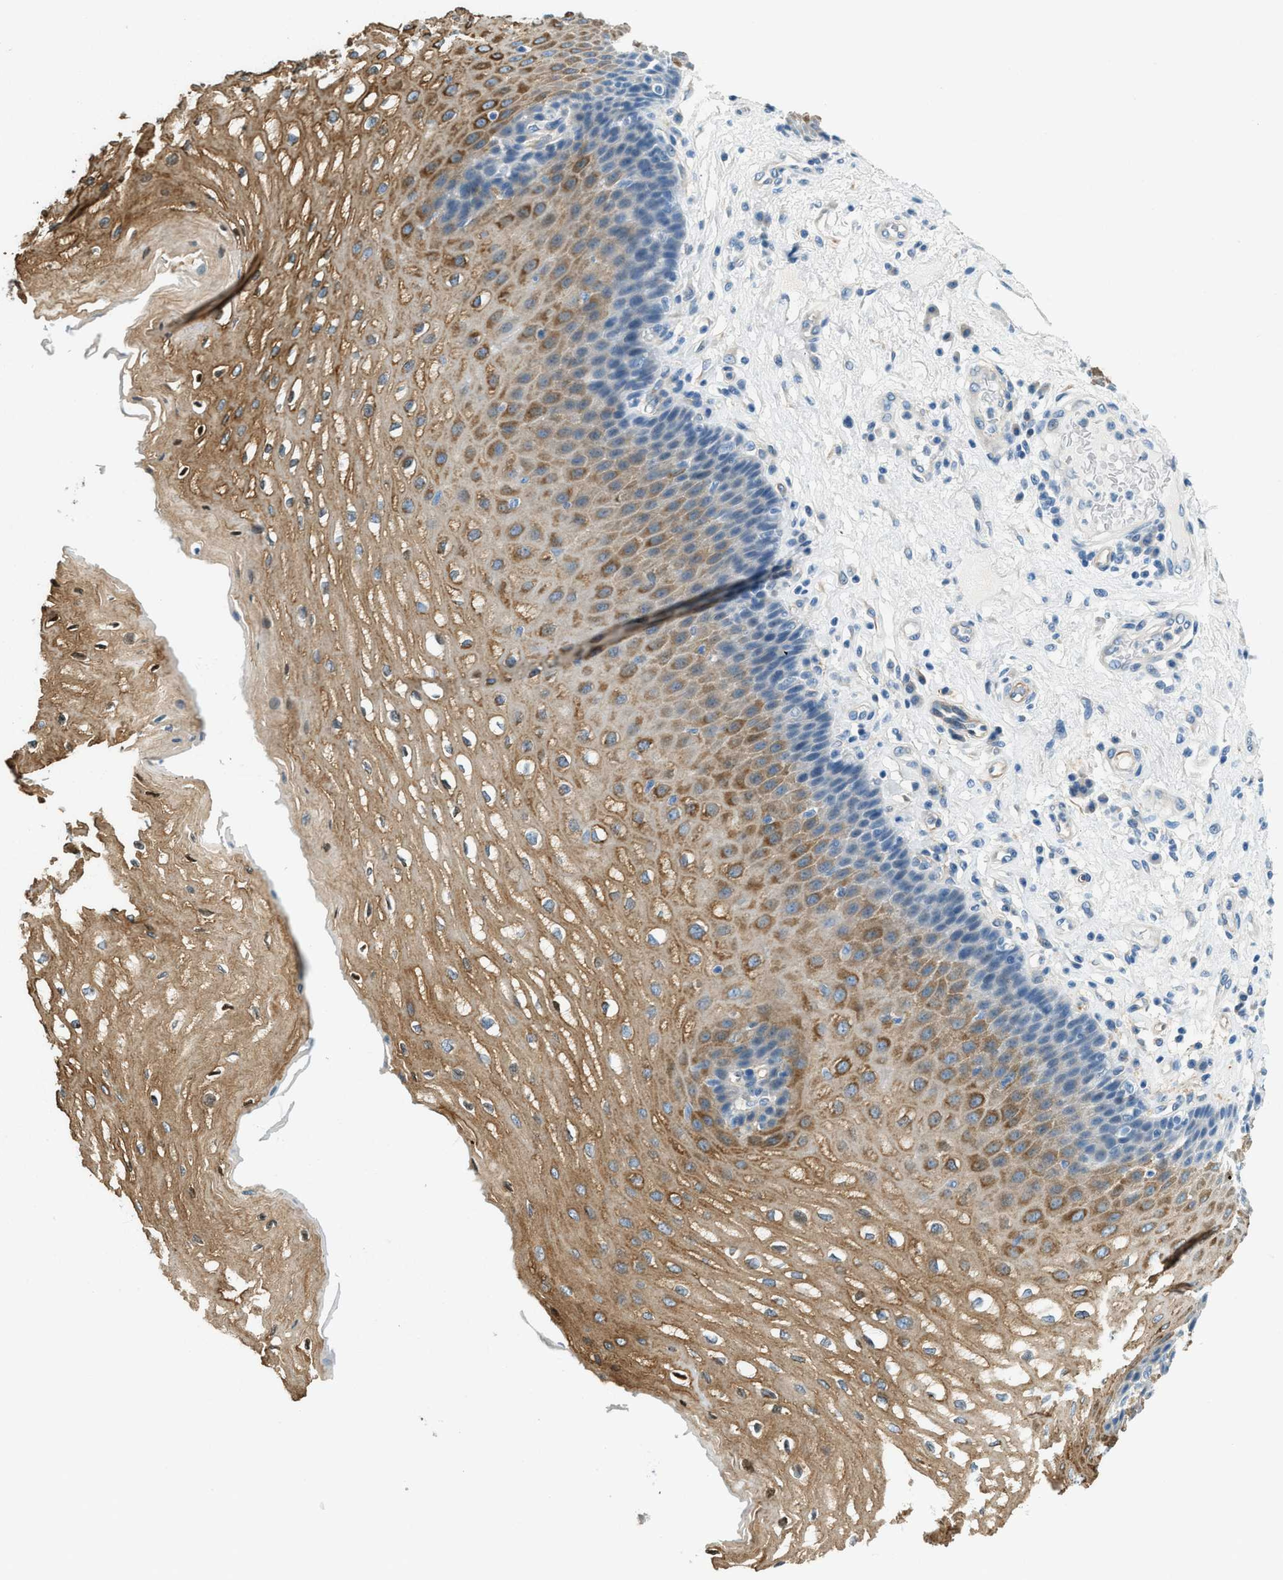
{"staining": {"intensity": "moderate", "quantity": ">75%", "location": "cytoplasmic/membranous"}, "tissue": "esophagus", "cell_type": "Squamous epithelial cells", "image_type": "normal", "snomed": [{"axis": "morphology", "description": "Normal tissue, NOS"}, {"axis": "topography", "description": "Esophagus"}], "caption": "This micrograph shows immunohistochemistry staining of normal esophagus, with medium moderate cytoplasmic/membranous staining in about >75% of squamous epithelial cells.", "gene": "ZNF367", "patient": {"sex": "male", "age": 54}}